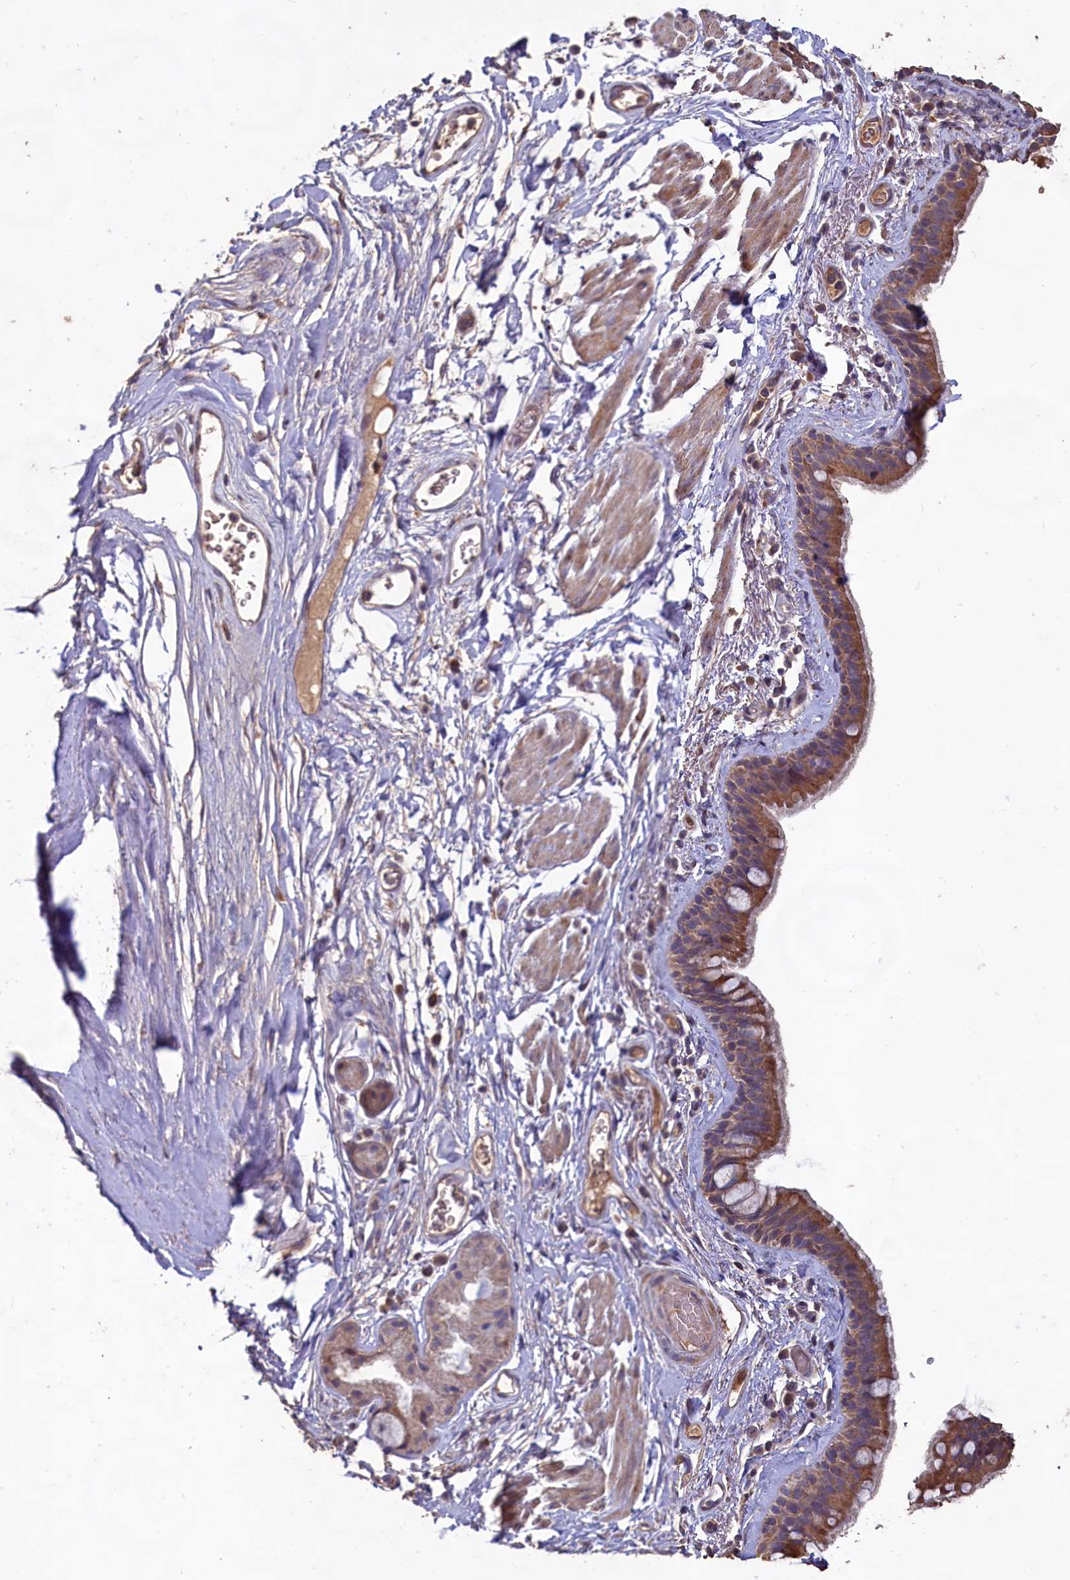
{"staining": {"intensity": "moderate", "quantity": ">75%", "location": "cytoplasmic/membranous"}, "tissue": "bronchus", "cell_type": "Respiratory epithelial cells", "image_type": "normal", "snomed": [{"axis": "morphology", "description": "Normal tissue, NOS"}, {"axis": "topography", "description": "Cartilage tissue"}], "caption": "Brown immunohistochemical staining in unremarkable bronchus exhibits moderate cytoplasmic/membranous positivity in about >75% of respiratory epithelial cells.", "gene": "FUNDC1", "patient": {"sex": "male", "age": 63}}